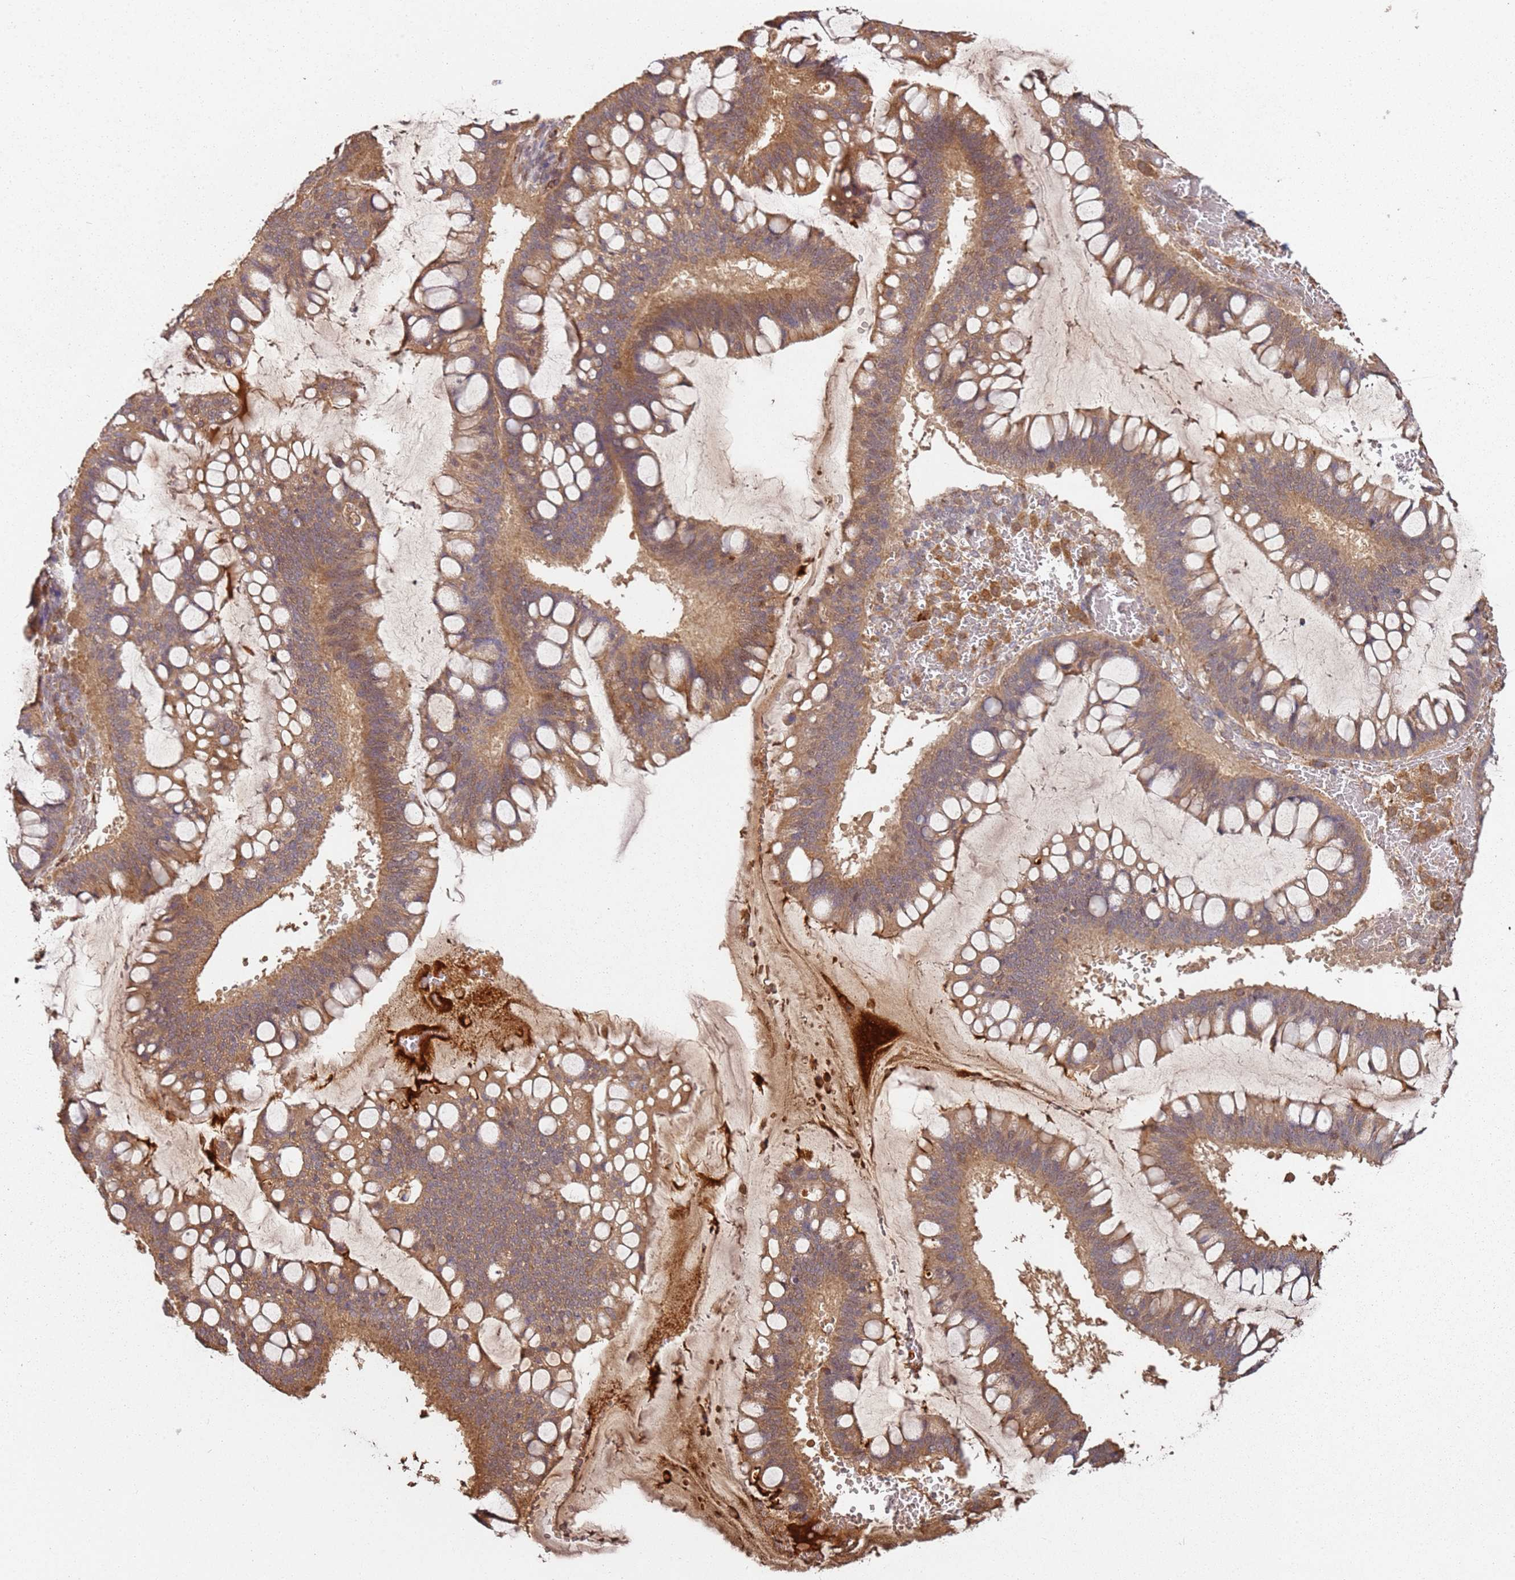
{"staining": {"intensity": "moderate", "quantity": ">75%", "location": "cytoplasmic/membranous"}, "tissue": "ovarian cancer", "cell_type": "Tumor cells", "image_type": "cancer", "snomed": [{"axis": "morphology", "description": "Cystadenocarcinoma, mucinous, NOS"}, {"axis": "topography", "description": "Ovary"}], "caption": "Ovarian cancer stained for a protein (brown) exhibits moderate cytoplasmic/membranous positive positivity in about >75% of tumor cells.", "gene": "SCGB2B2", "patient": {"sex": "female", "age": 73}}